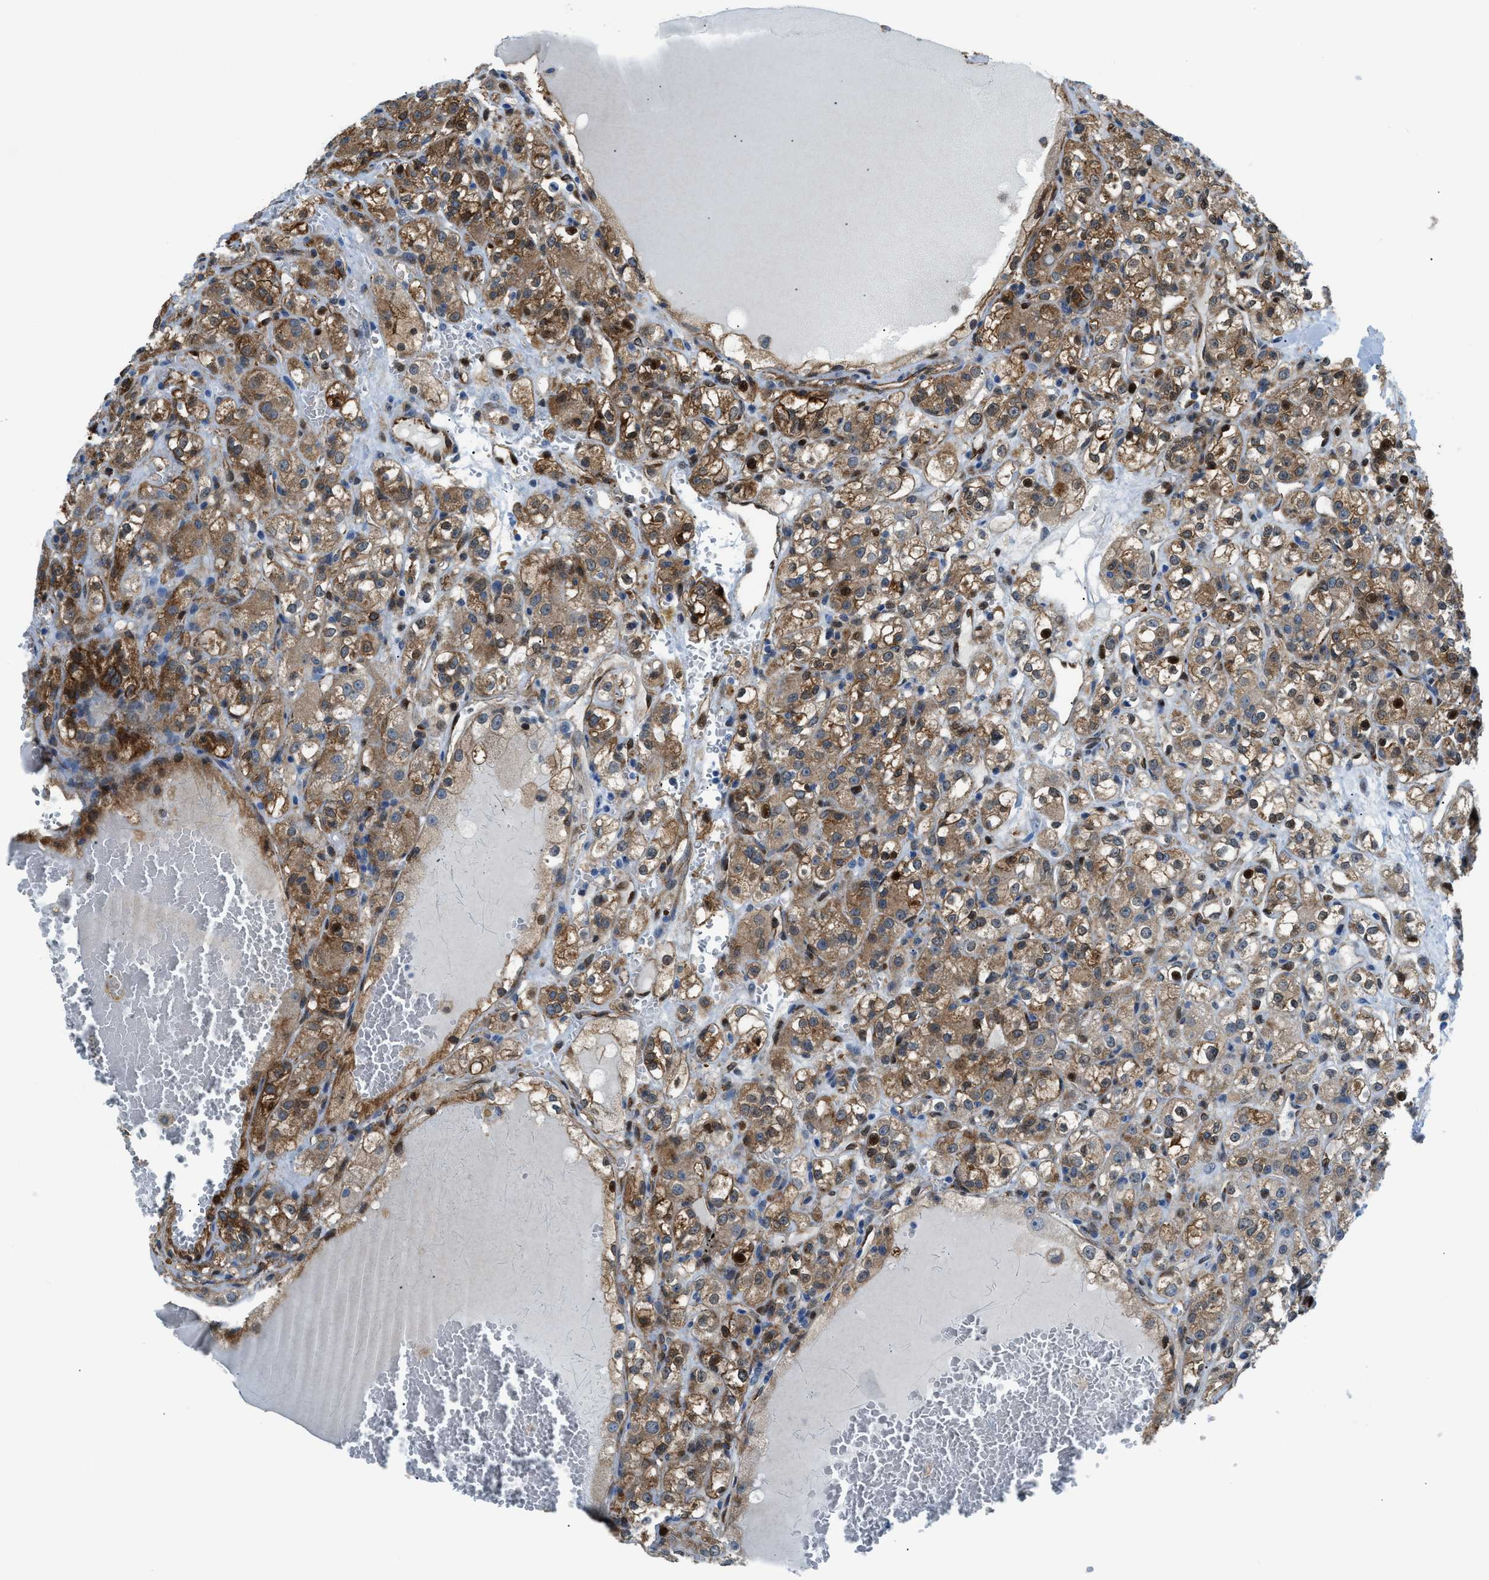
{"staining": {"intensity": "strong", "quantity": "25%-75%", "location": "cytoplasmic/membranous,nuclear"}, "tissue": "renal cancer", "cell_type": "Tumor cells", "image_type": "cancer", "snomed": [{"axis": "morphology", "description": "Normal tissue, NOS"}, {"axis": "morphology", "description": "Adenocarcinoma, NOS"}, {"axis": "topography", "description": "Kidney"}], "caption": "About 25%-75% of tumor cells in renal cancer (adenocarcinoma) display strong cytoplasmic/membranous and nuclear protein staining as visualized by brown immunohistochemical staining.", "gene": "YWHAE", "patient": {"sex": "male", "age": 61}}